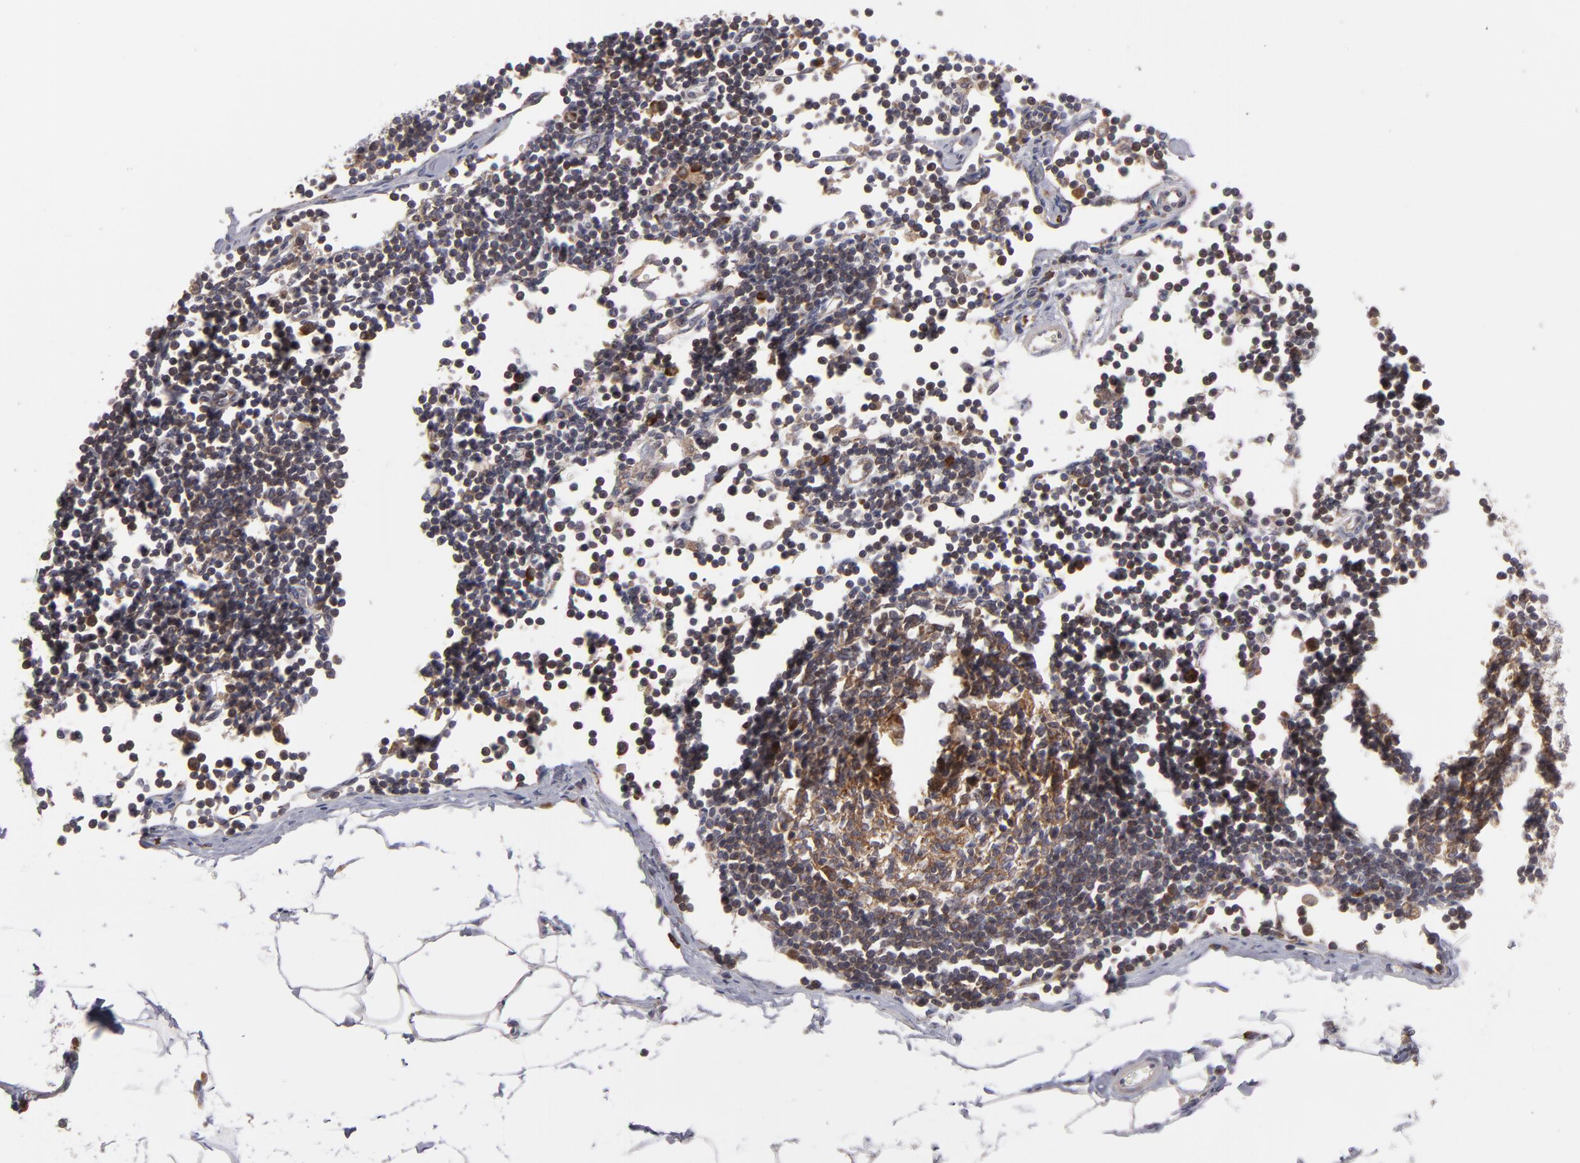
{"staining": {"intensity": "negative", "quantity": "none", "location": "none"}, "tissue": "adipose tissue", "cell_type": "Adipocytes", "image_type": "normal", "snomed": [{"axis": "morphology", "description": "Normal tissue, NOS"}, {"axis": "morphology", "description": "Adenocarcinoma, NOS"}, {"axis": "topography", "description": "Colon"}, {"axis": "topography", "description": "Peripheral nerve tissue"}], "caption": "Immunohistochemical staining of benign adipose tissue exhibits no significant positivity in adipocytes.", "gene": "SND1", "patient": {"sex": "male", "age": 14}}